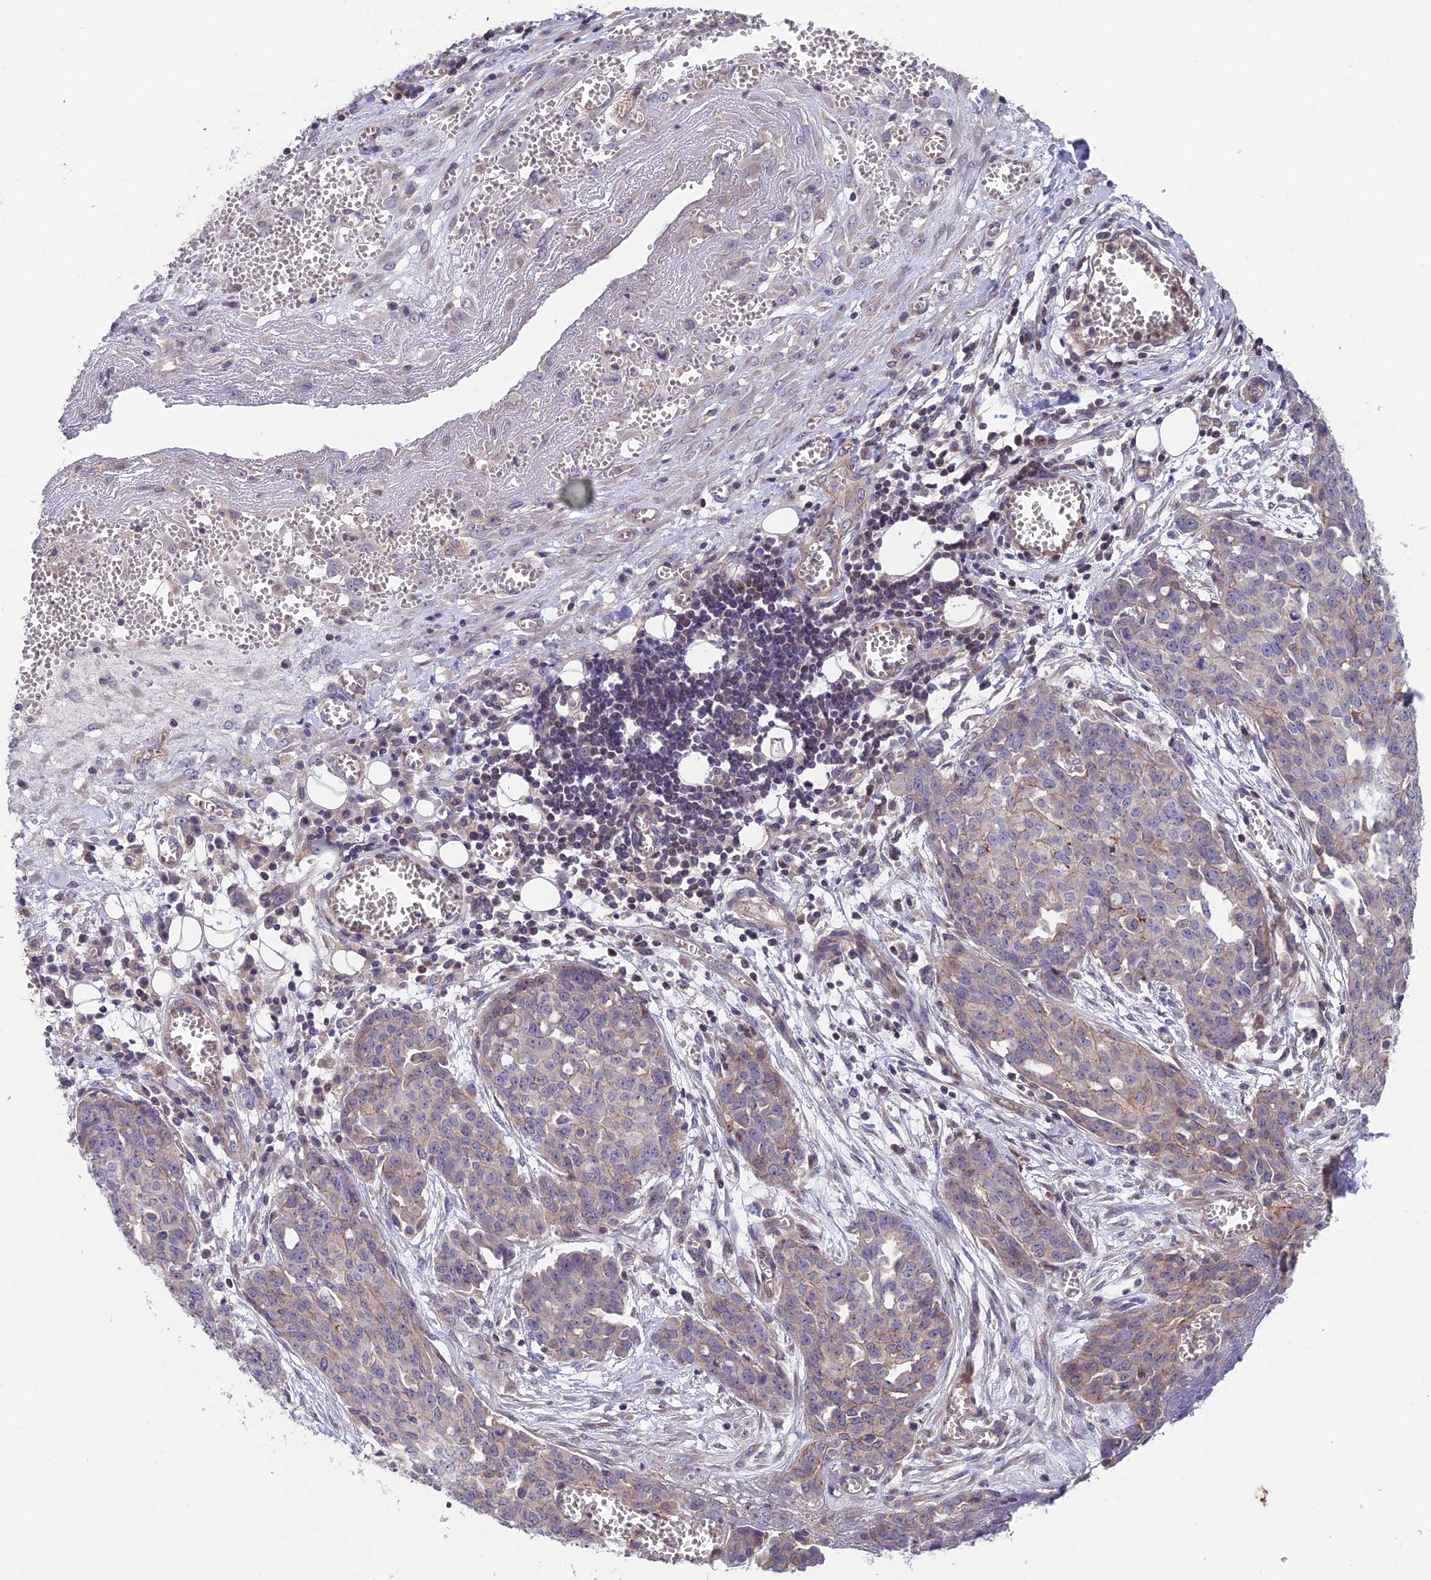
{"staining": {"intensity": "weak", "quantity": "<25%", "location": "cytoplasmic/membranous"}, "tissue": "ovarian cancer", "cell_type": "Tumor cells", "image_type": "cancer", "snomed": [{"axis": "morphology", "description": "Cystadenocarcinoma, serous, NOS"}, {"axis": "topography", "description": "Soft tissue"}, {"axis": "topography", "description": "Ovary"}], "caption": "Ovarian cancer was stained to show a protein in brown. There is no significant staining in tumor cells. (Brightfield microscopy of DAB (3,3'-diaminobenzidine) immunohistochemistry (IHC) at high magnification).", "gene": "USP37", "patient": {"sex": "female", "age": 57}}